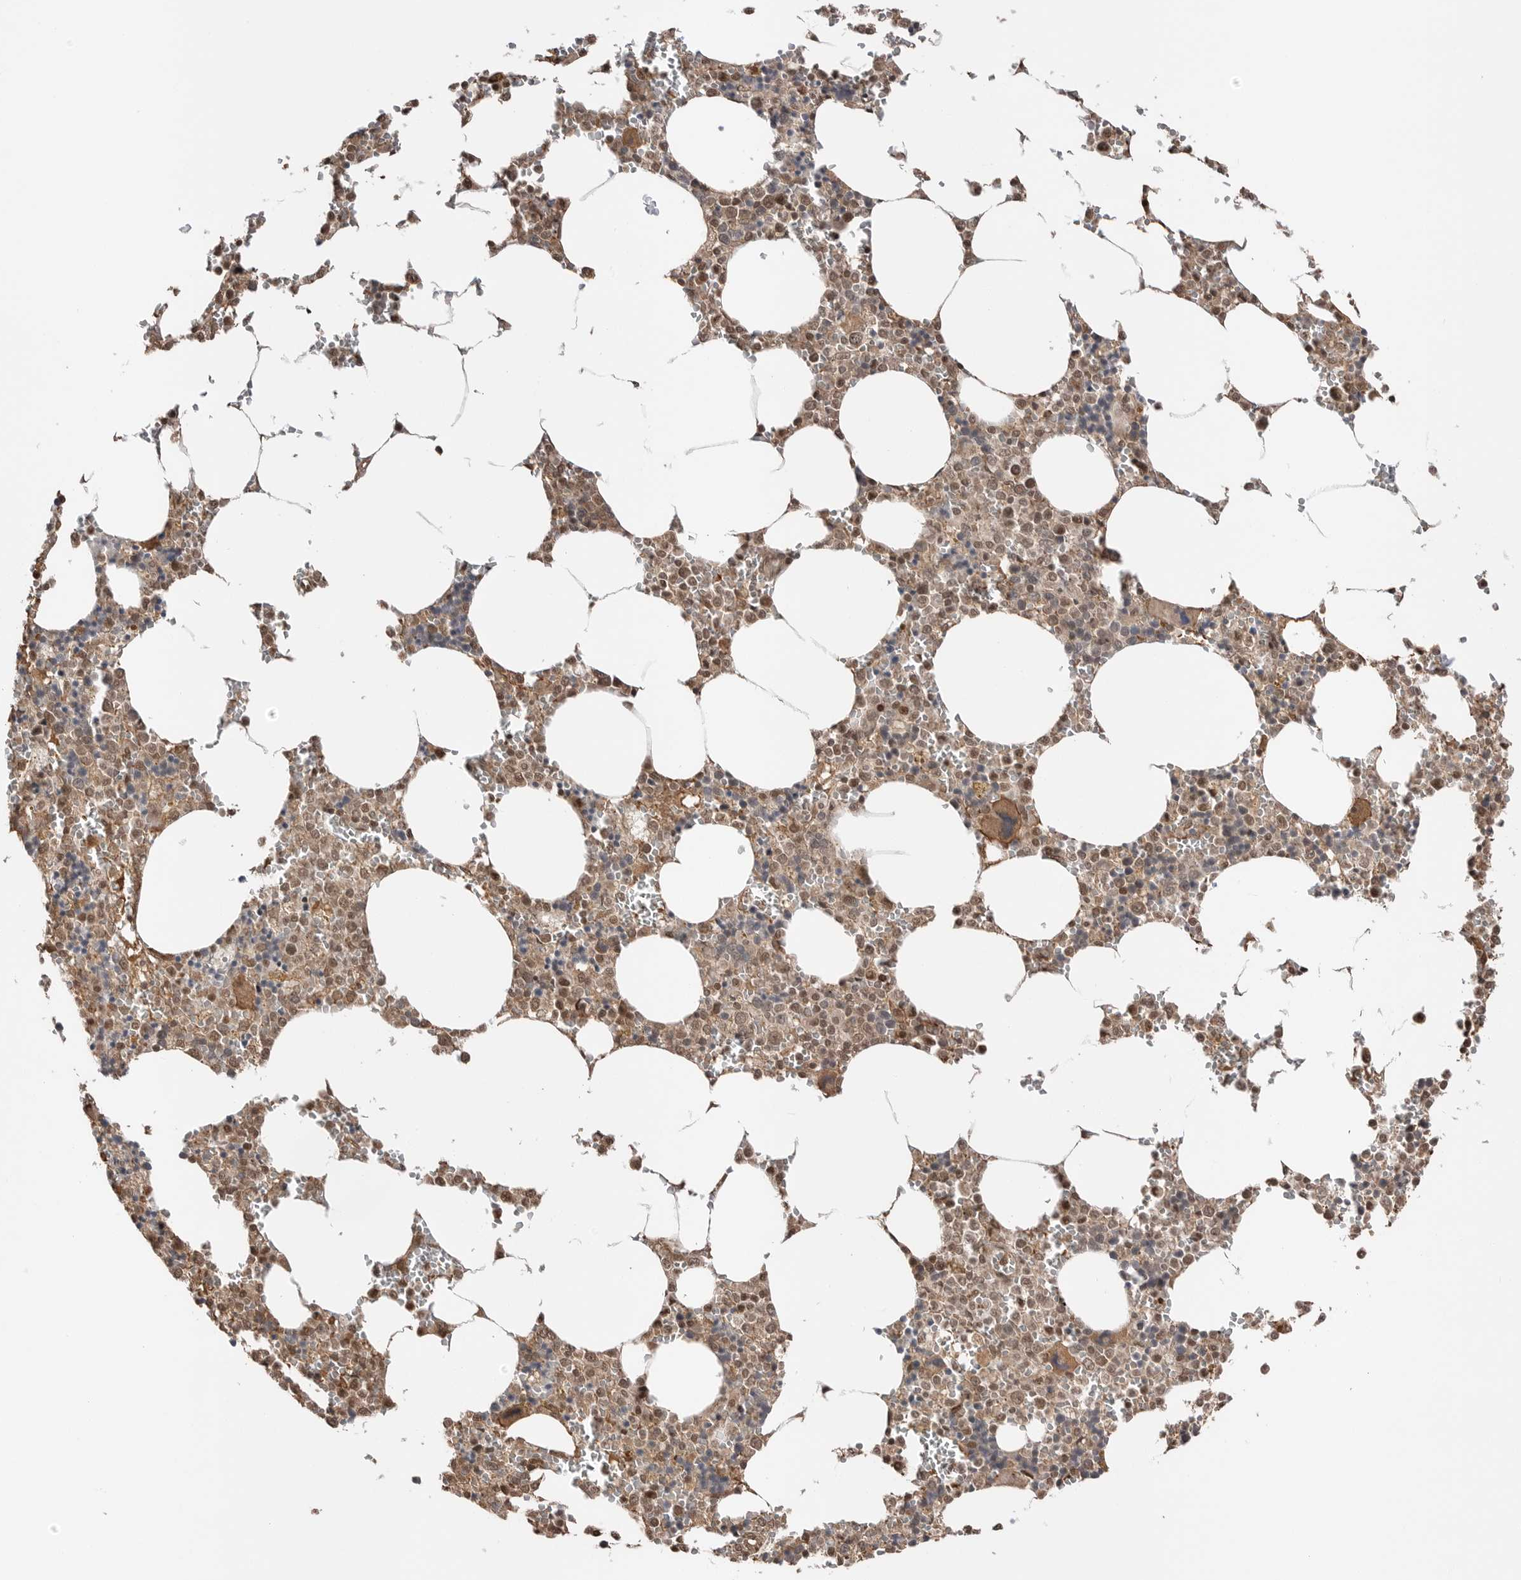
{"staining": {"intensity": "moderate", "quantity": "25%-75%", "location": "cytoplasmic/membranous"}, "tissue": "bone marrow", "cell_type": "Hematopoietic cells", "image_type": "normal", "snomed": [{"axis": "morphology", "description": "Normal tissue, NOS"}, {"axis": "topography", "description": "Bone marrow"}], "caption": "DAB (3,3'-diaminobenzidine) immunohistochemical staining of benign bone marrow displays moderate cytoplasmic/membranous protein positivity in about 25%-75% of hematopoietic cells. The staining was performed using DAB (3,3'-diaminobenzidine) to visualize the protein expression in brown, while the nuclei were stained in blue with hematoxylin (Magnification: 20x).", "gene": "PEAK1", "patient": {"sex": "male", "age": 70}}